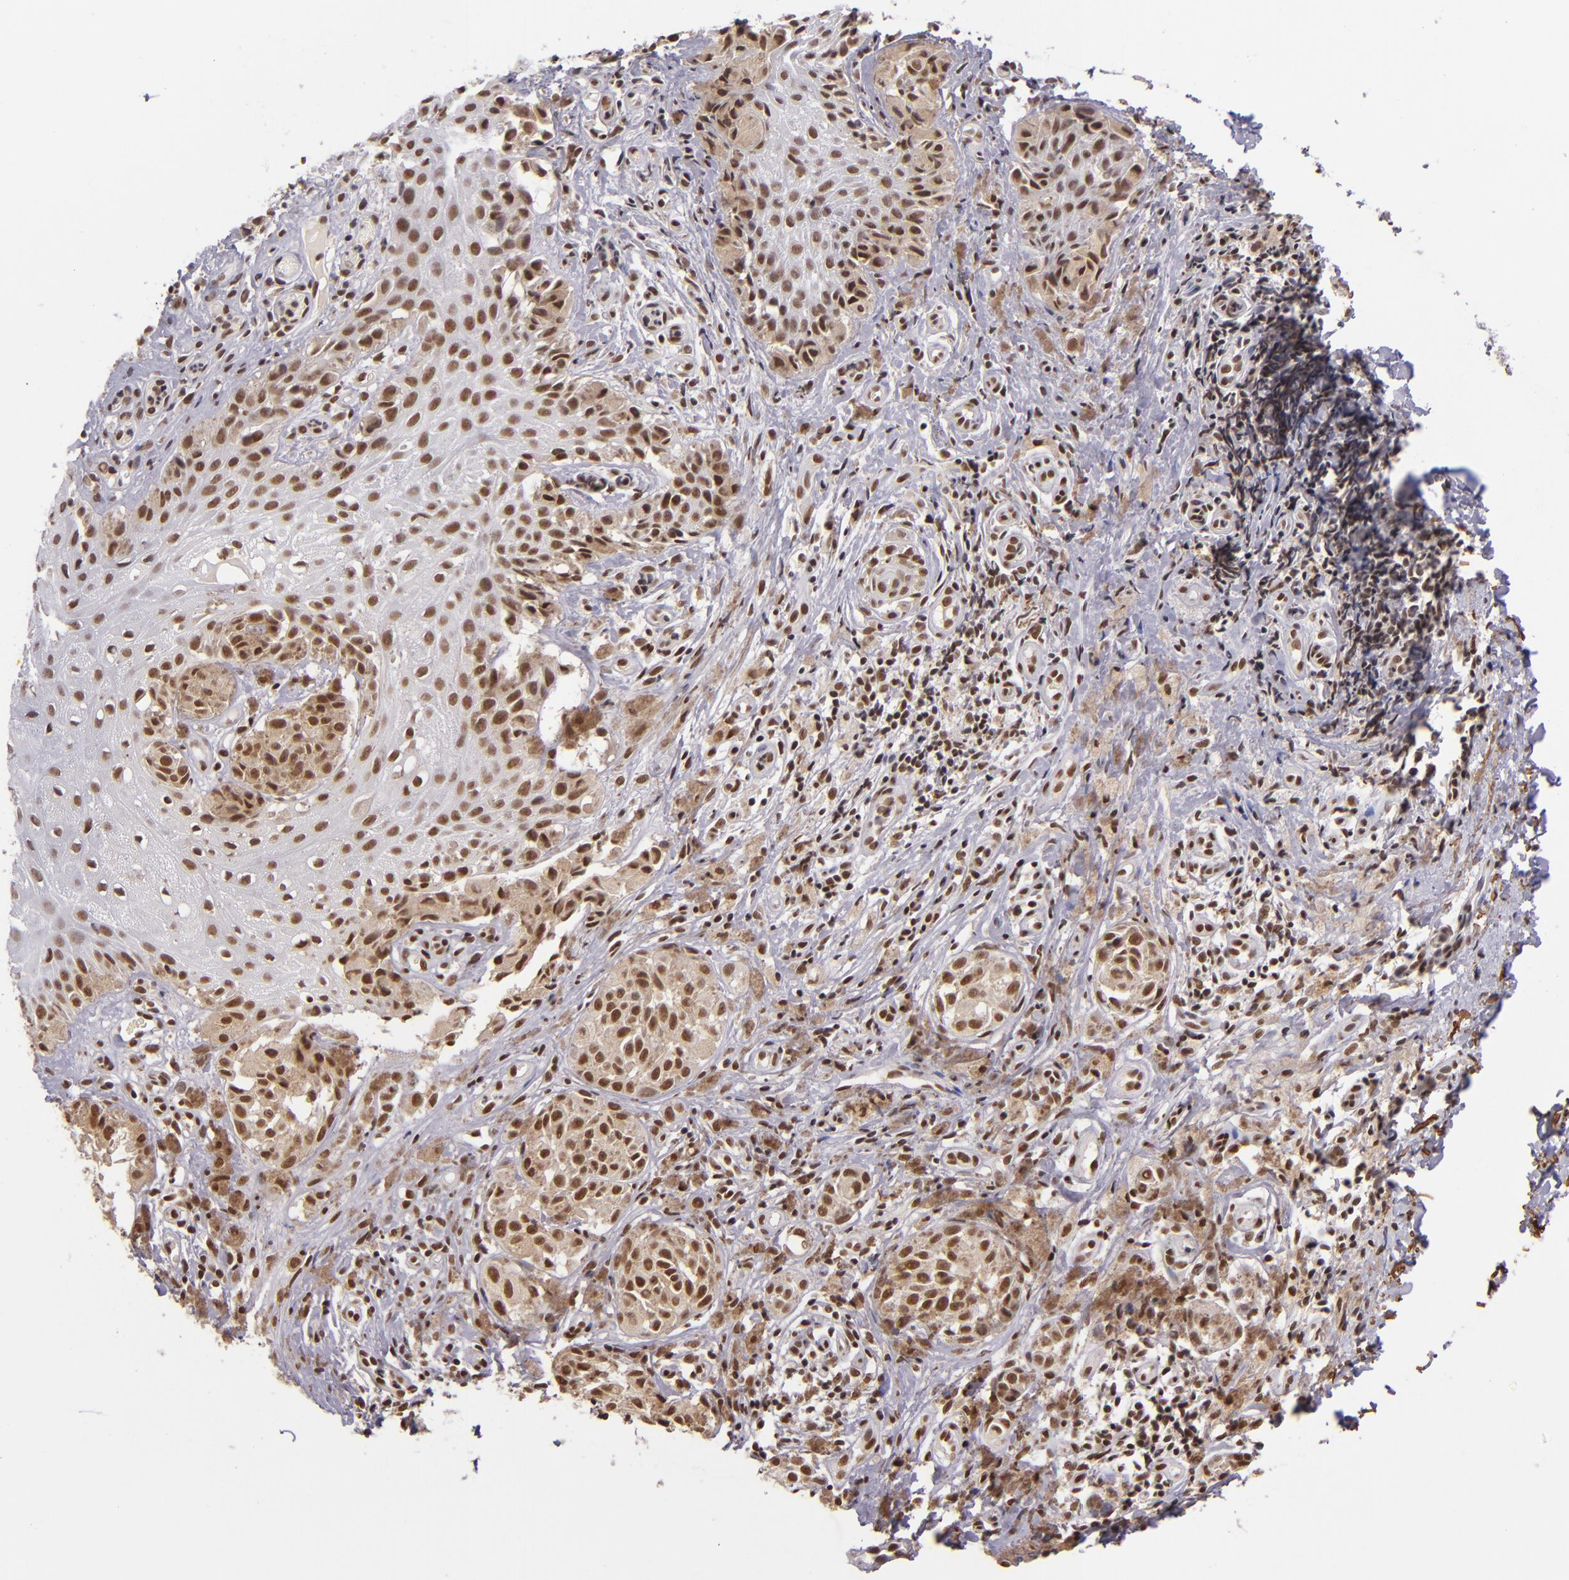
{"staining": {"intensity": "moderate", "quantity": ">75%", "location": "cytoplasmic/membranous,nuclear"}, "tissue": "melanoma", "cell_type": "Tumor cells", "image_type": "cancer", "snomed": [{"axis": "morphology", "description": "Malignant melanoma, NOS"}, {"axis": "topography", "description": "Skin"}], "caption": "Tumor cells exhibit medium levels of moderate cytoplasmic/membranous and nuclear positivity in about >75% of cells in malignant melanoma.", "gene": "ZNF148", "patient": {"sex": "male", "age": 67}}